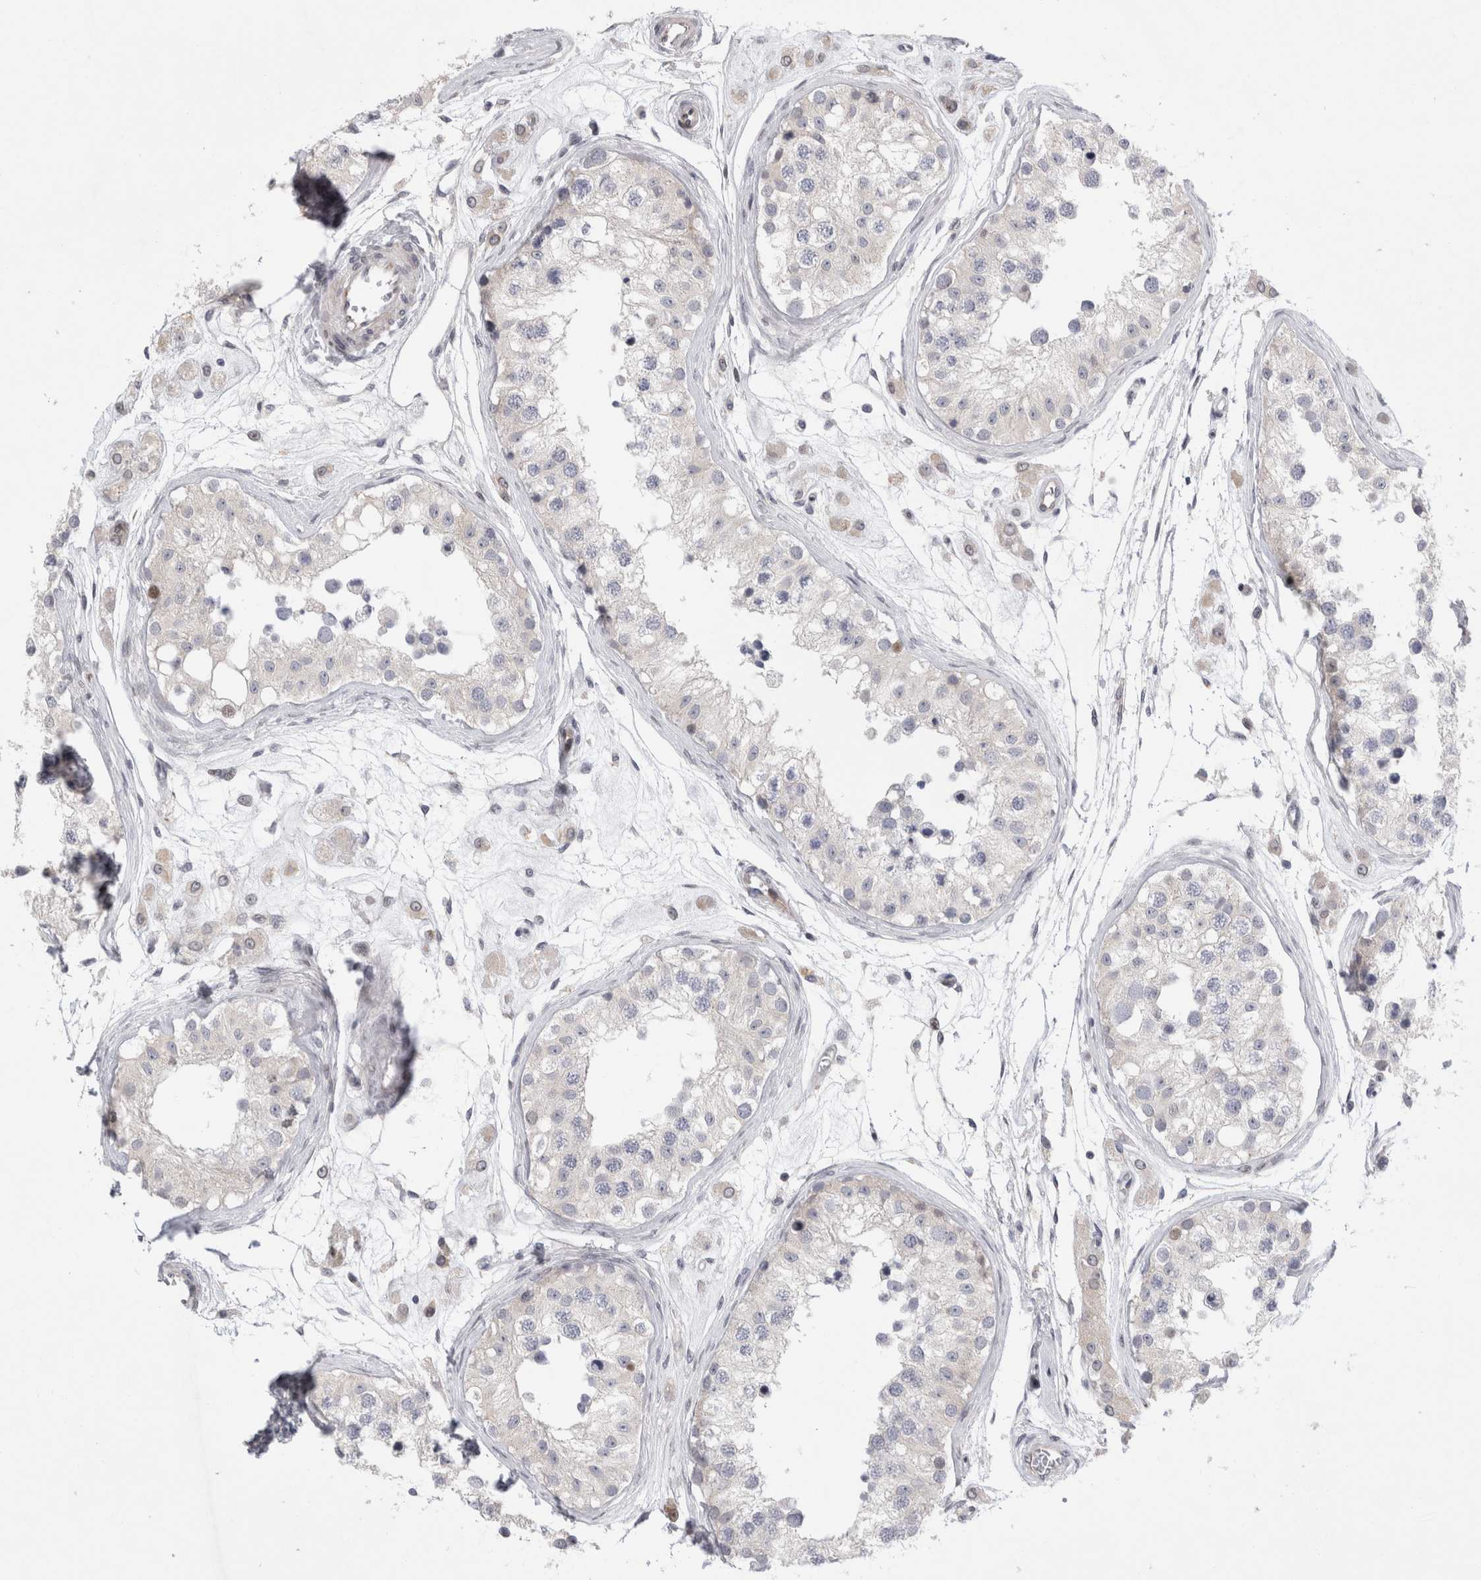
{"staining": {"intensity": "weak", "quantity": "<25%", "location": "nuclear"}, "tissue": "testis", "cell_type": "Cells in seminiferous ducts", "image_type": "normal", "snomed": [{"axis": "morphology", "description": "Normal tissue, NOS"}, {"axis": "morphology", "description": "Adenocarcinoma, metastatic, NOS"}, {"axis": "topography", "description": "Testis"}], "caption": "Immunohistochemistry photomicrograph of benign testis stained for a protein (brown), which displays no positivity in cells in seminiferous ducts.", "gene": "UTP25", "patient": {"sex": "male", "age": 26}}